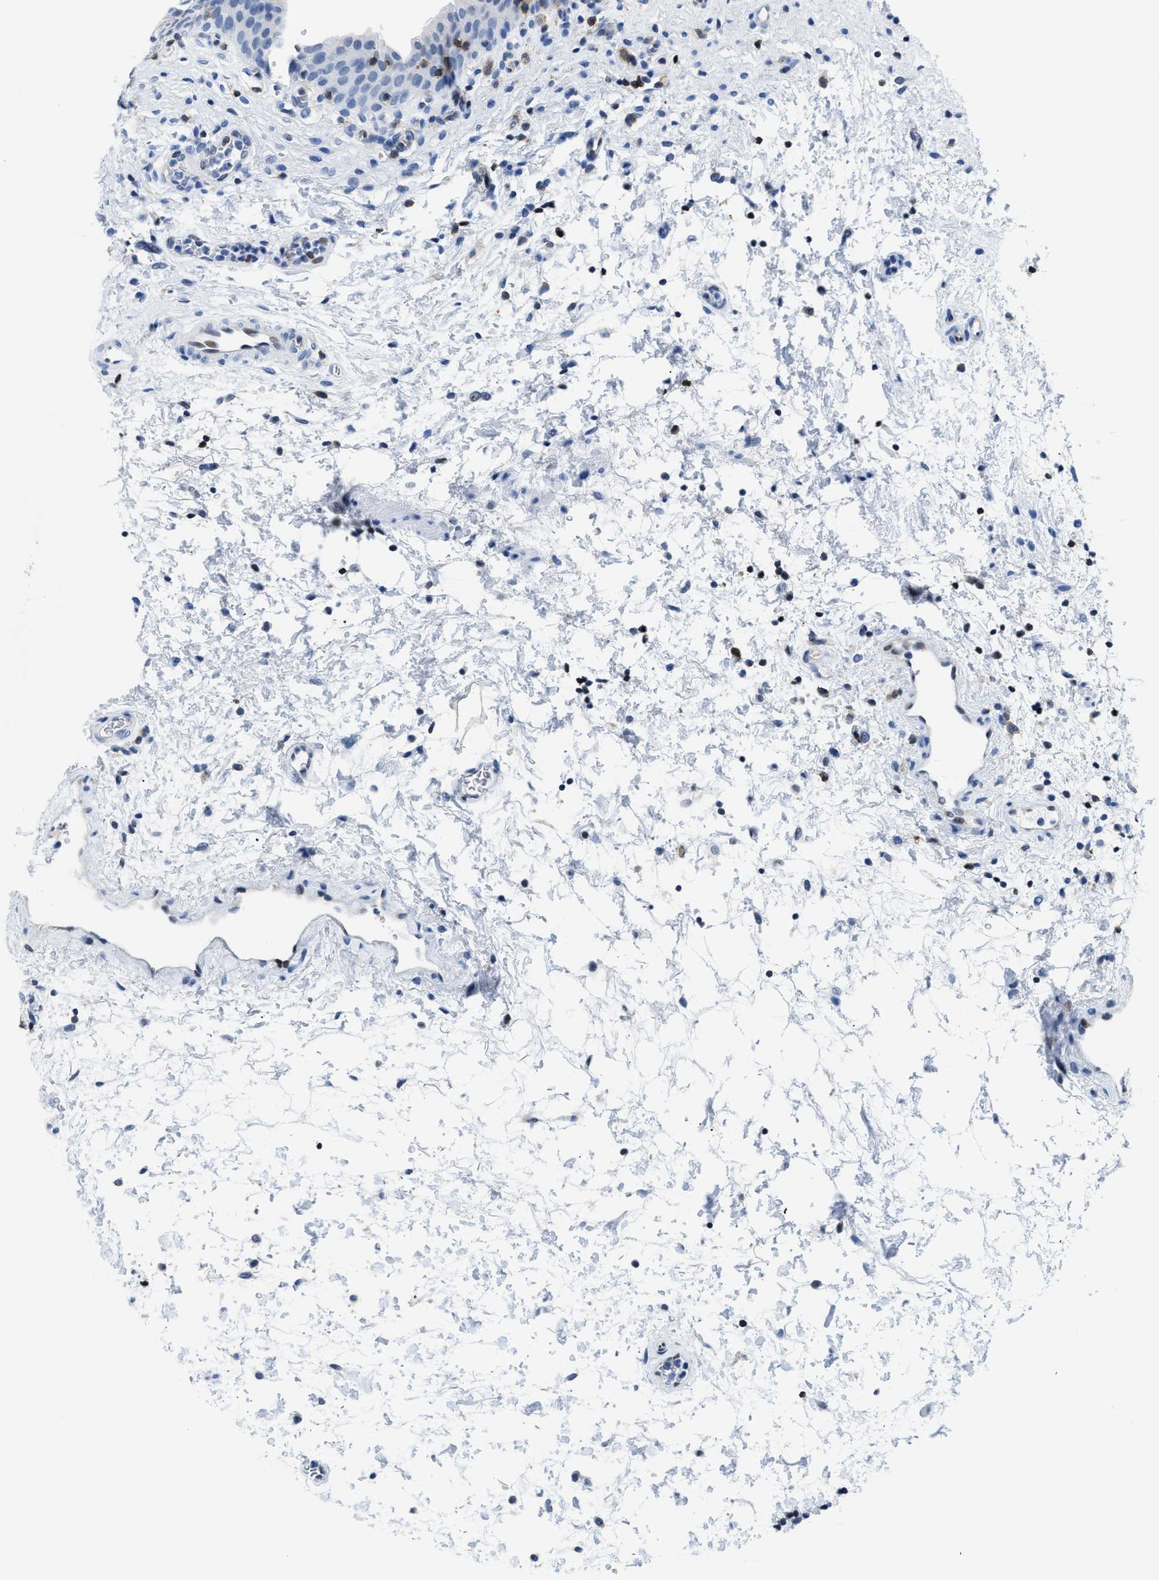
{"staining": {"intensity": "negative", "quantity": "none", "location": "none"}, "tissue": "urinary bladder", "cell_type": "Urothelial cells", "image_type": "normal", "snomed": [{"axis": "morphology", "description": "Normal tissue, NOS"}, {"axis": "topography", "description": "Urinary bladder"}], "caption": "Photomicrograph shows no protein expression in urothelial cells of benign urinary bladder.", "gene": "NFATC2", "patient": {"sex": "male", "age": 37}}